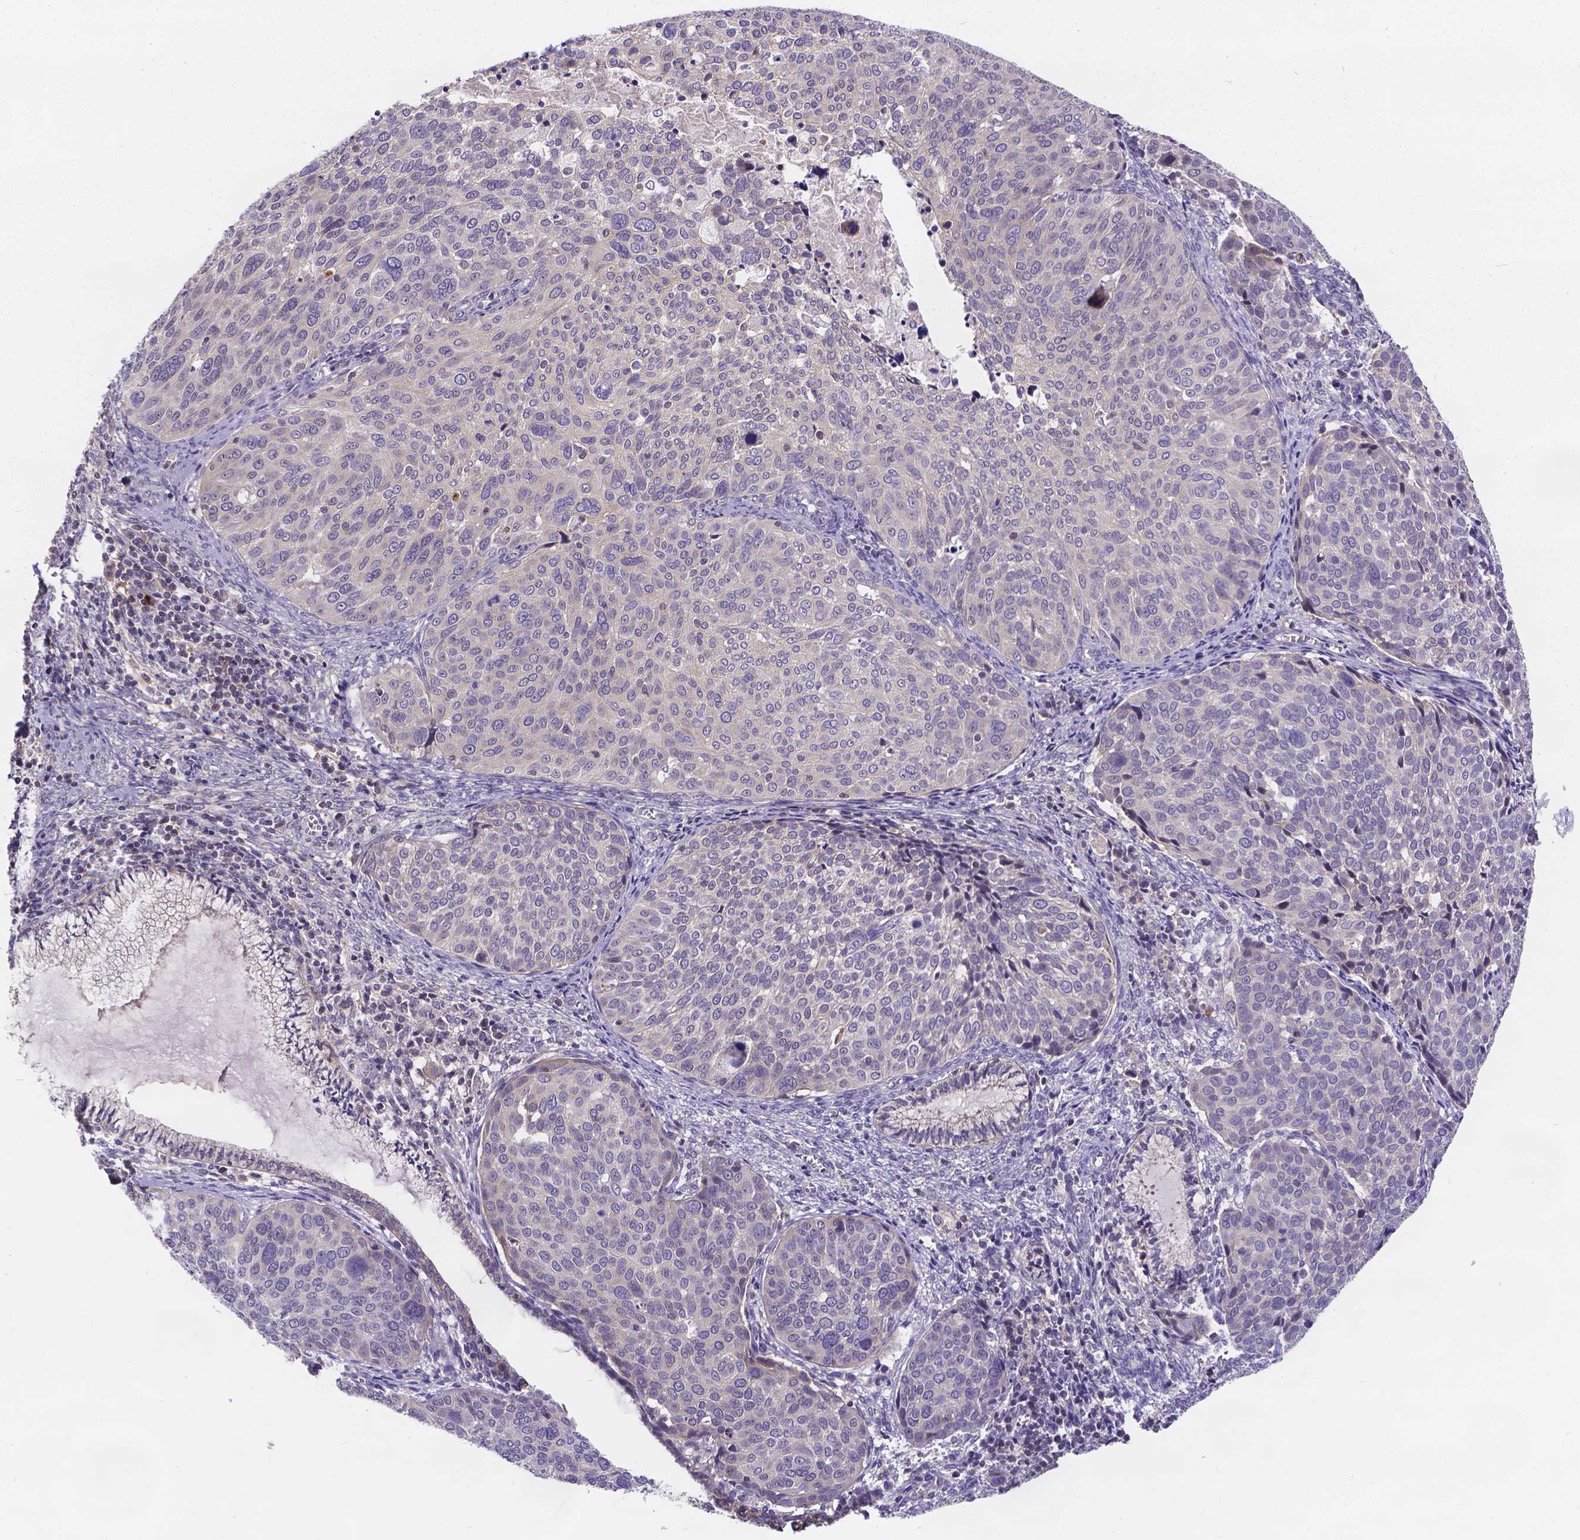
{"staining": {"intensity": "negative", "quantity": "none", "location": "none"}, "tissue": "cervical cancer", "cell_type": "Tumor cells", "image_type": "cancer", "snomed": [{"axis": "morphology", "description": "Squamous cell carcinoma, NOS"}, {"axis": "topography", "description": "Cervix"}], "caption": "This is an immunohistochemistry (IHC) histopathology image of cervical cancer. There is no positivity in tumor cells.", "gene": "GLRB", "patient": {"sex": "female", "age": 39}}